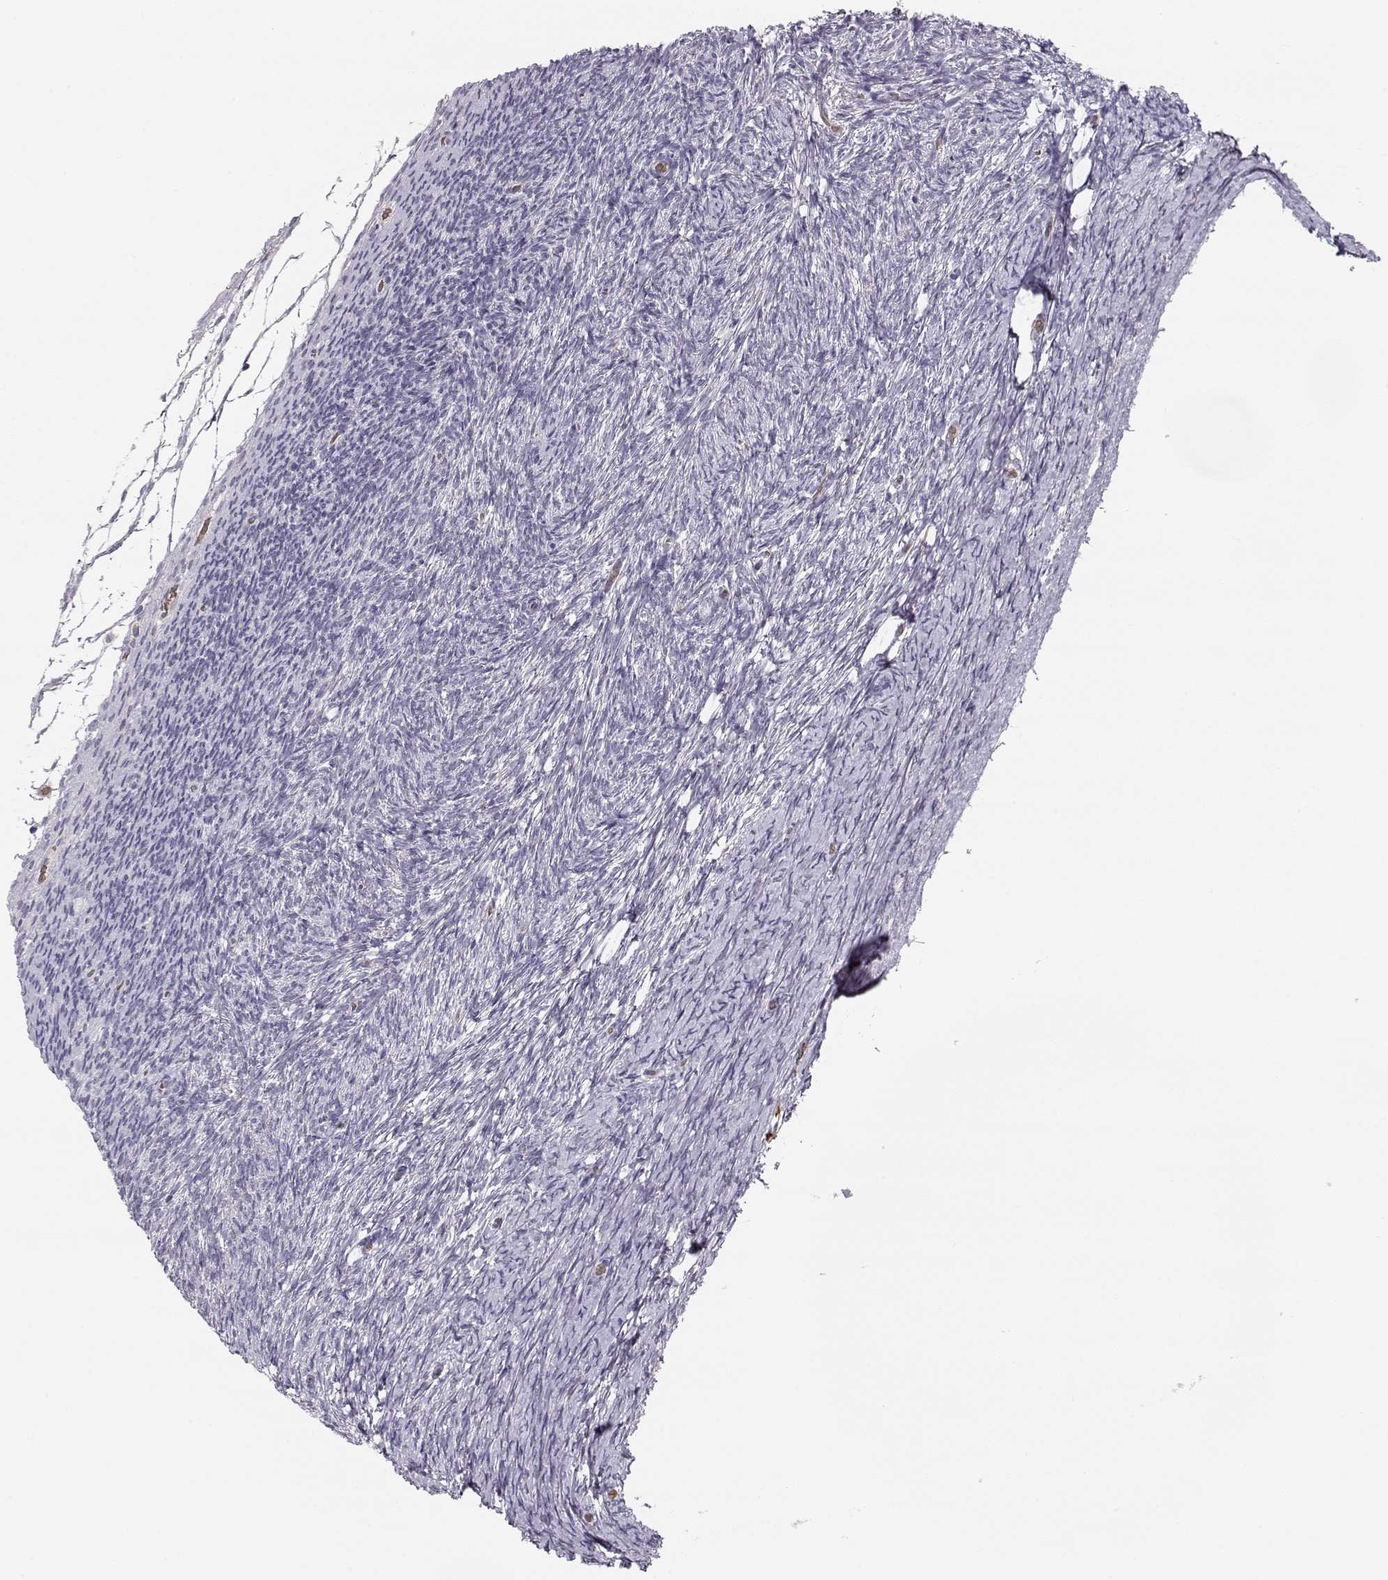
{"staining": {"intensity": "negative", "quantity": "none", "location": "none"}, "tissue": "ovary", "cell_type": "Follicle cells", "image_type": "normal", "snomed": [{"axis": "morphology", "description": "Normal tissue, NOS"}, {"axis": "topography", "description": "Ovary"}], "caption": "Immunohistochemistry of unremarkable ovary demonstrates no positivity in follicle cells. (Brightfield microscopy of DAB immunohistochemistry at high magnification).", "gene": "TTC26", "patient": {"sex": "female", "age": 39}}